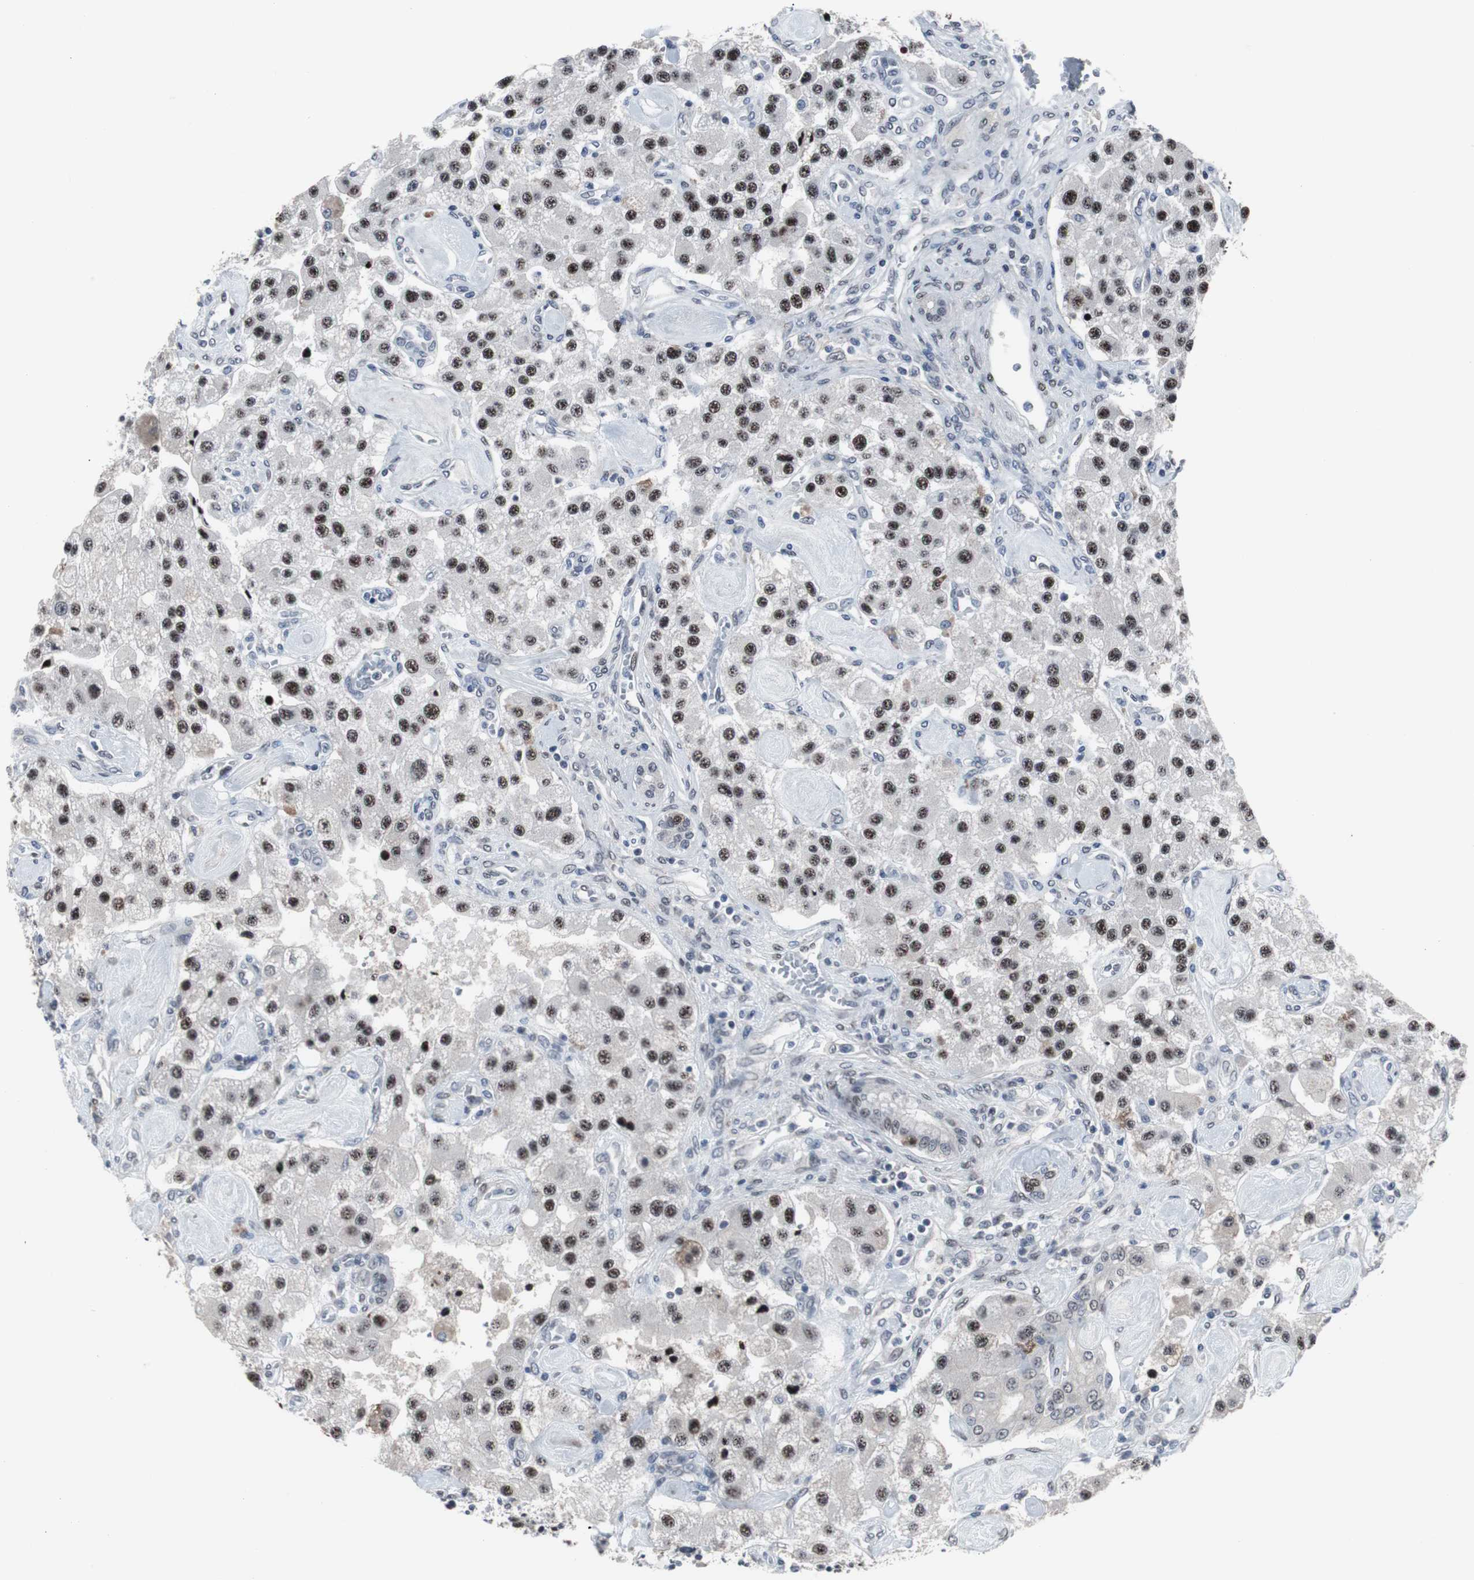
{"staining": {"intensity": "strong", "quantity": ">75%", "location": "nuclear"}, "tissue": "carcinoid", "cell_type": "Tumor cells", "image_type": "cancer", "snomed": [{"axis": "morphology", "description": "Carcinoid, malignant, NOS"}, {"axis": "topography", "description": "Pancreas"}], "caption": "Protein staining of carcinoid tissue demonstrates strong nuclear expression in approximately >75% of tumor cells. (DAB IHC, brown staining for protein, blue staining for nuclei).", "gene": "FOXP4", "patient": {"sex": "male", "age": 41}}